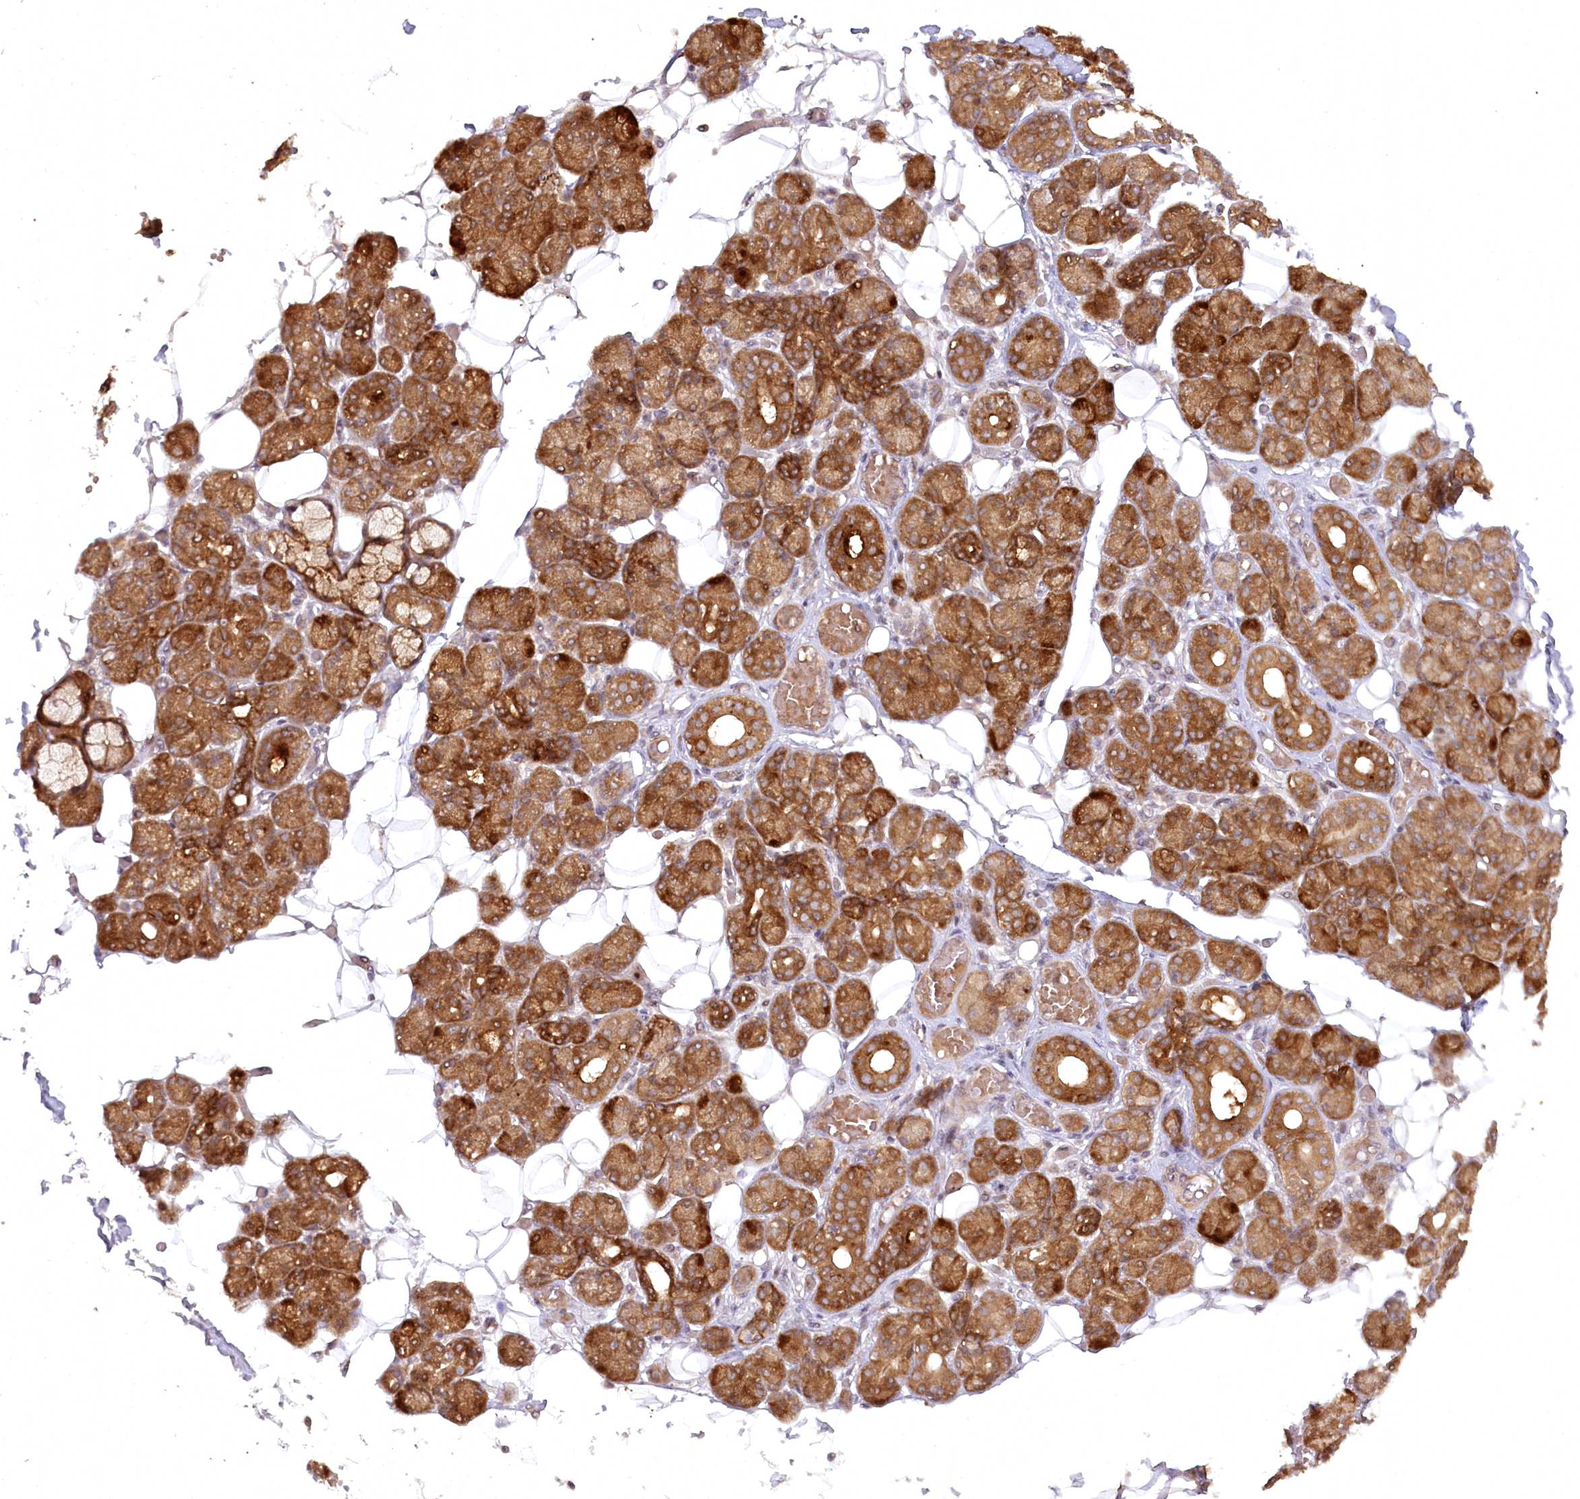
{"staining": {"intensity": "moderate", "quantity": "25%-75%", "location": "cytoplasmic/membranous"}, "tissue": "salivary gland", "cell_type": "Glandular cells", "image_type": "normal", "snomed": [{"axis": "morphology", "description": "Normal tissue, NOS"}, {"axis": "topography", "description": "Salivary gland"}], "caption": "This image displays immunohistochemistry staining of normal salivary gland, with medium moderate cytoplasmic/membranous staining in about 25%-75% of glandular cells.", "gene": "SH2D3A", "patient": {"sex": "male", "age": 63}}